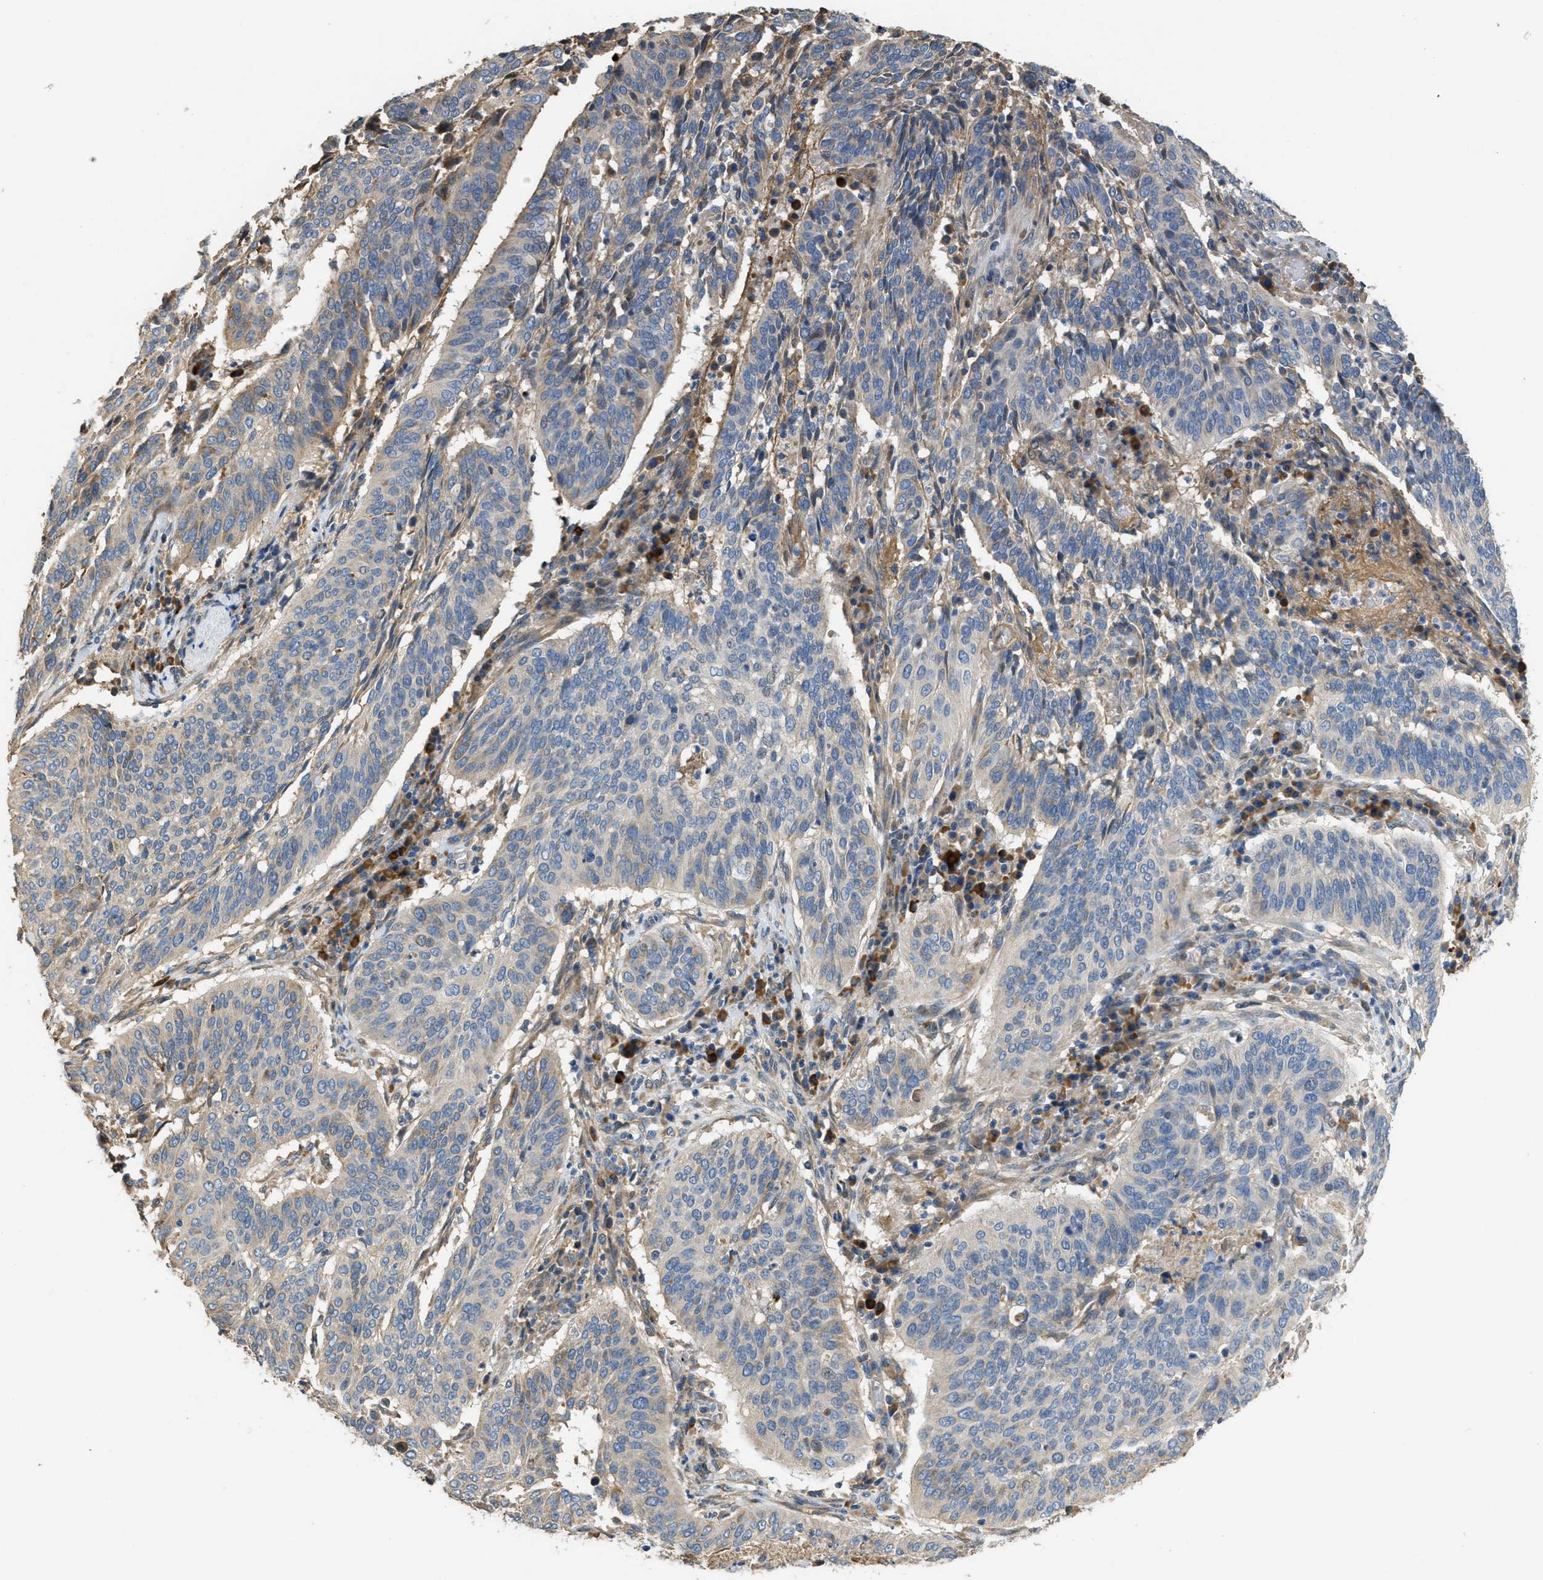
{"staining": {"intensity": "weak", "quantity": "<25%", "location": "cytoplasmic/membranous"}, "tissue": "cervical cancer", "cell_type": "Tumor cells", "image_type": "cancer", "snomed": [{"axis": "morphology", "description": "Normal tissue, NOS"}, {"axis": "morphology", "description": "Squamous cell carcinoma, NOS"}, {"axis": "topography", "description": "Cervix"}], "caption": "Cervical cancer (squamous cell carcinoma) was stained to show a protein in brown. There is no significant expression in tumor cells.", "gene": "RIPK2", "patient": {"sex": "female", "age": 39}}